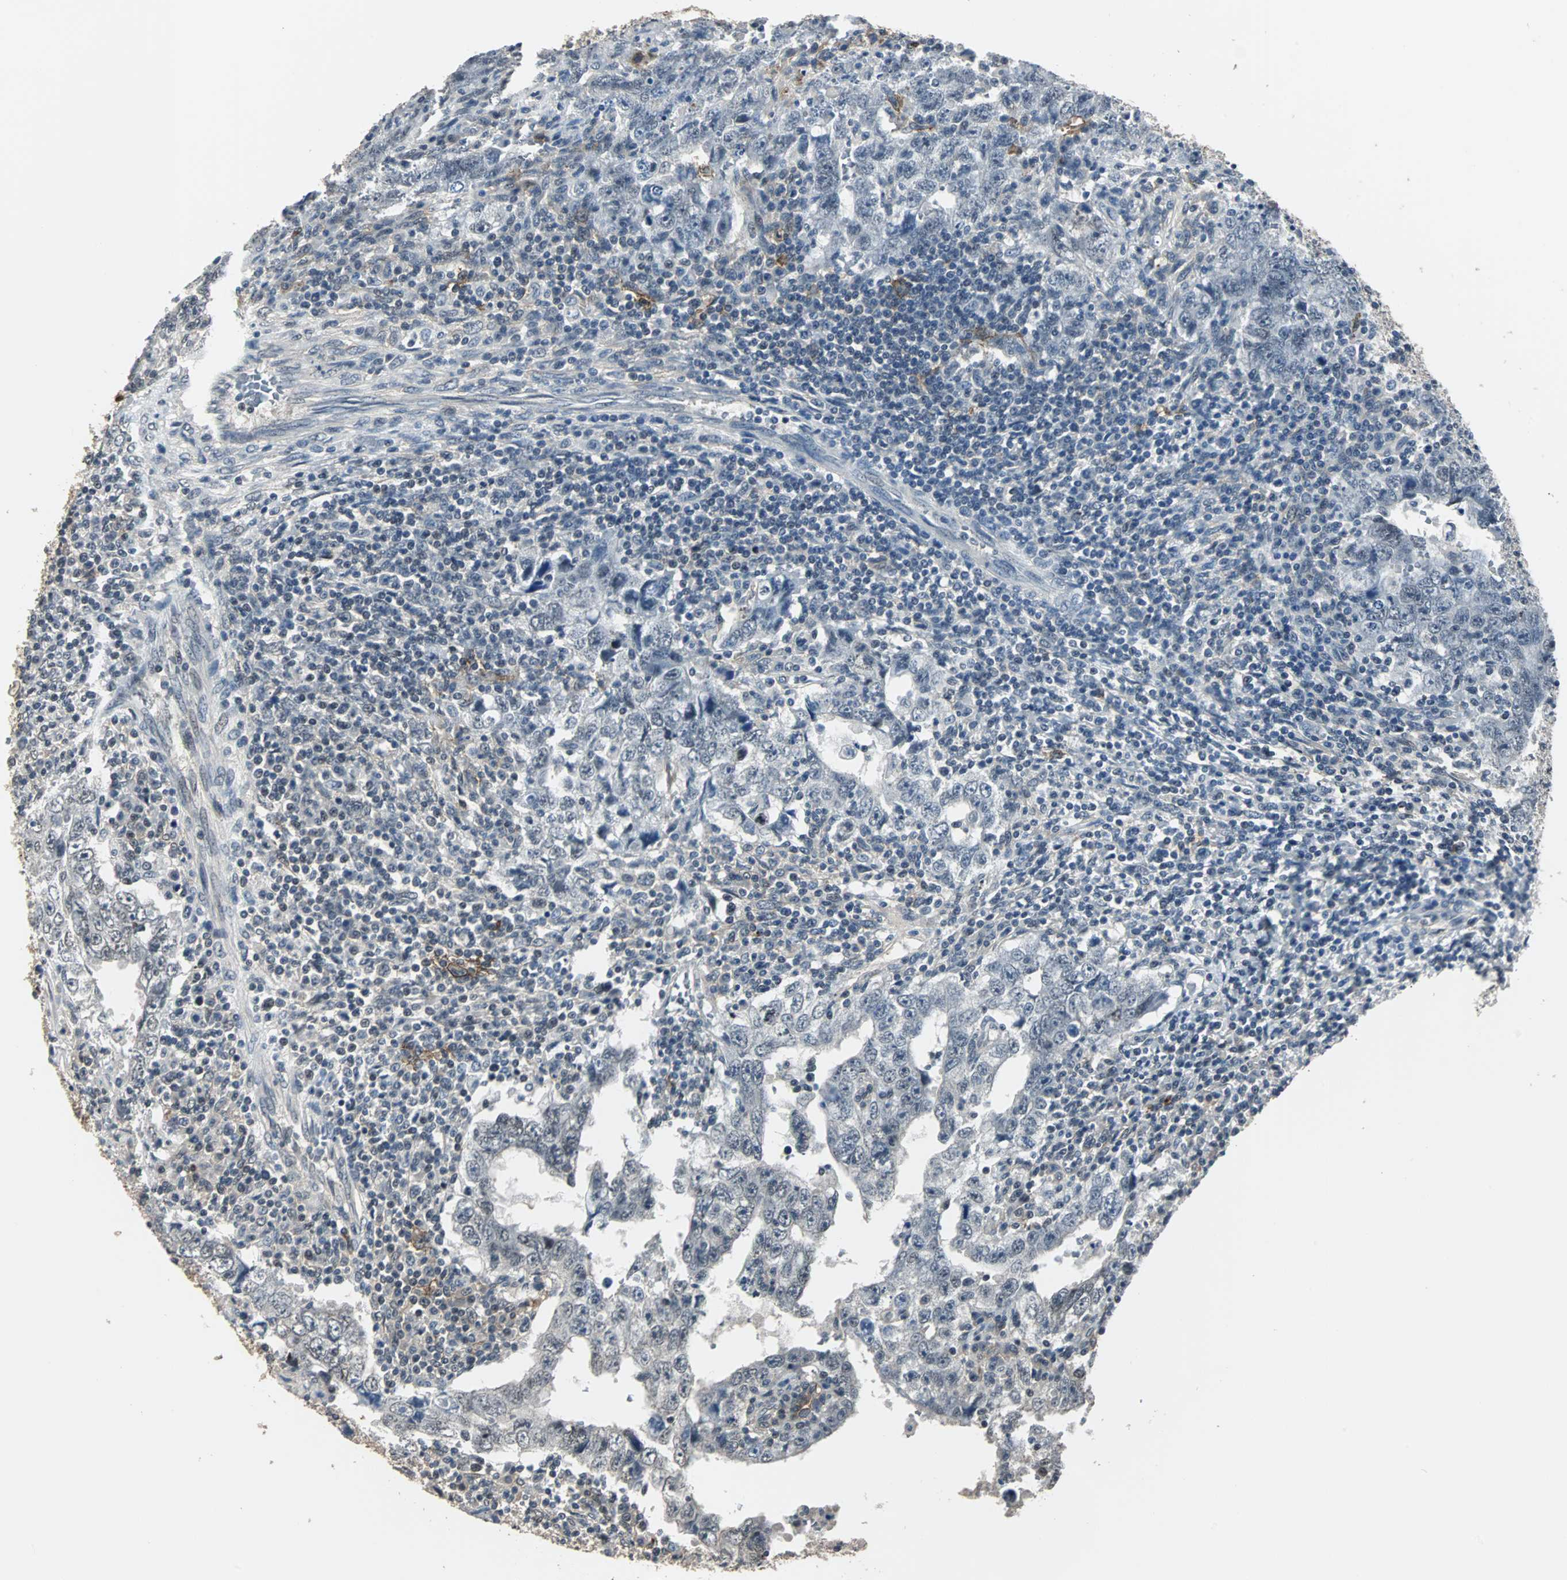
{"staining": {"intensity": "negative", "quantity": "none", "location": "none"}, "tissue": "testis cancer", "cell_type": "Tumor cells", "image_type": "cancer", "snomed": [{"axis": "morphology", "description": "Carcinoma, Embryonal, NOS"}, {"axis": "topography", "description": "Testis"}], "caption": "A high-resolution histopathology image shows IHC staining of testis cancer (embryonal carcinoma), which exhibits no significant expression in tumor cells.", "gene": "MKX", "patient": {"sex": "male", "age": 26}}